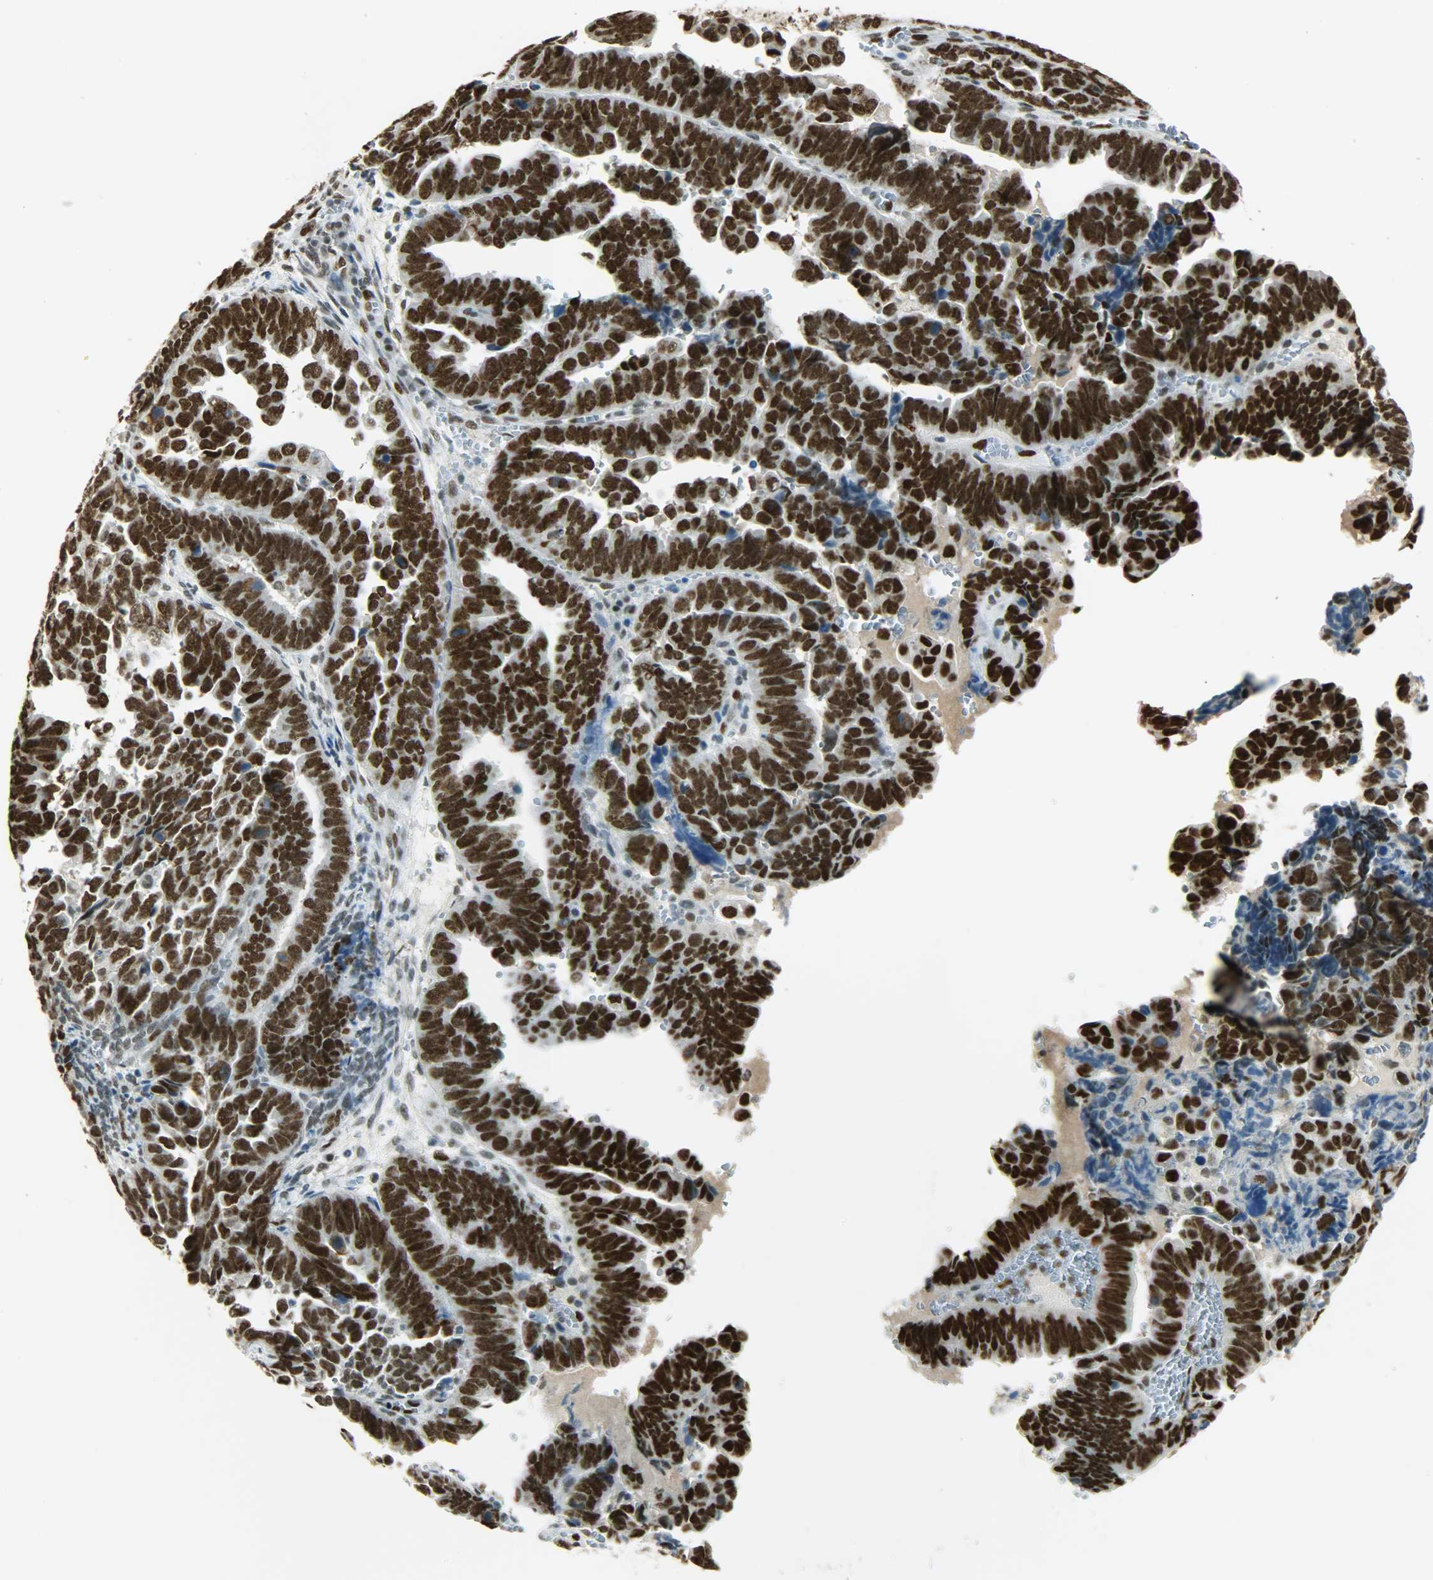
{"staining": {"intensity": "strong", "quantity": ">75%", "location": "nuclear"}, "tissue": "endometrial cancer", "cell_type": "Tumor cells", "image_type": "cancer", "snomed": [{"axis": "morphology", "description": "Adenocarcinoma, NOS"}, {"axis": "topography", "description": "Endometrium"}], "caption": "About >75% of tumor cells in human adenocarcinoma (endometrial) exhibit strong nuclear protein expression as visualized by brown immunohistochemical staining.", "gene": "MYEF2", "patient": {"sex": "female", "age": 75}}